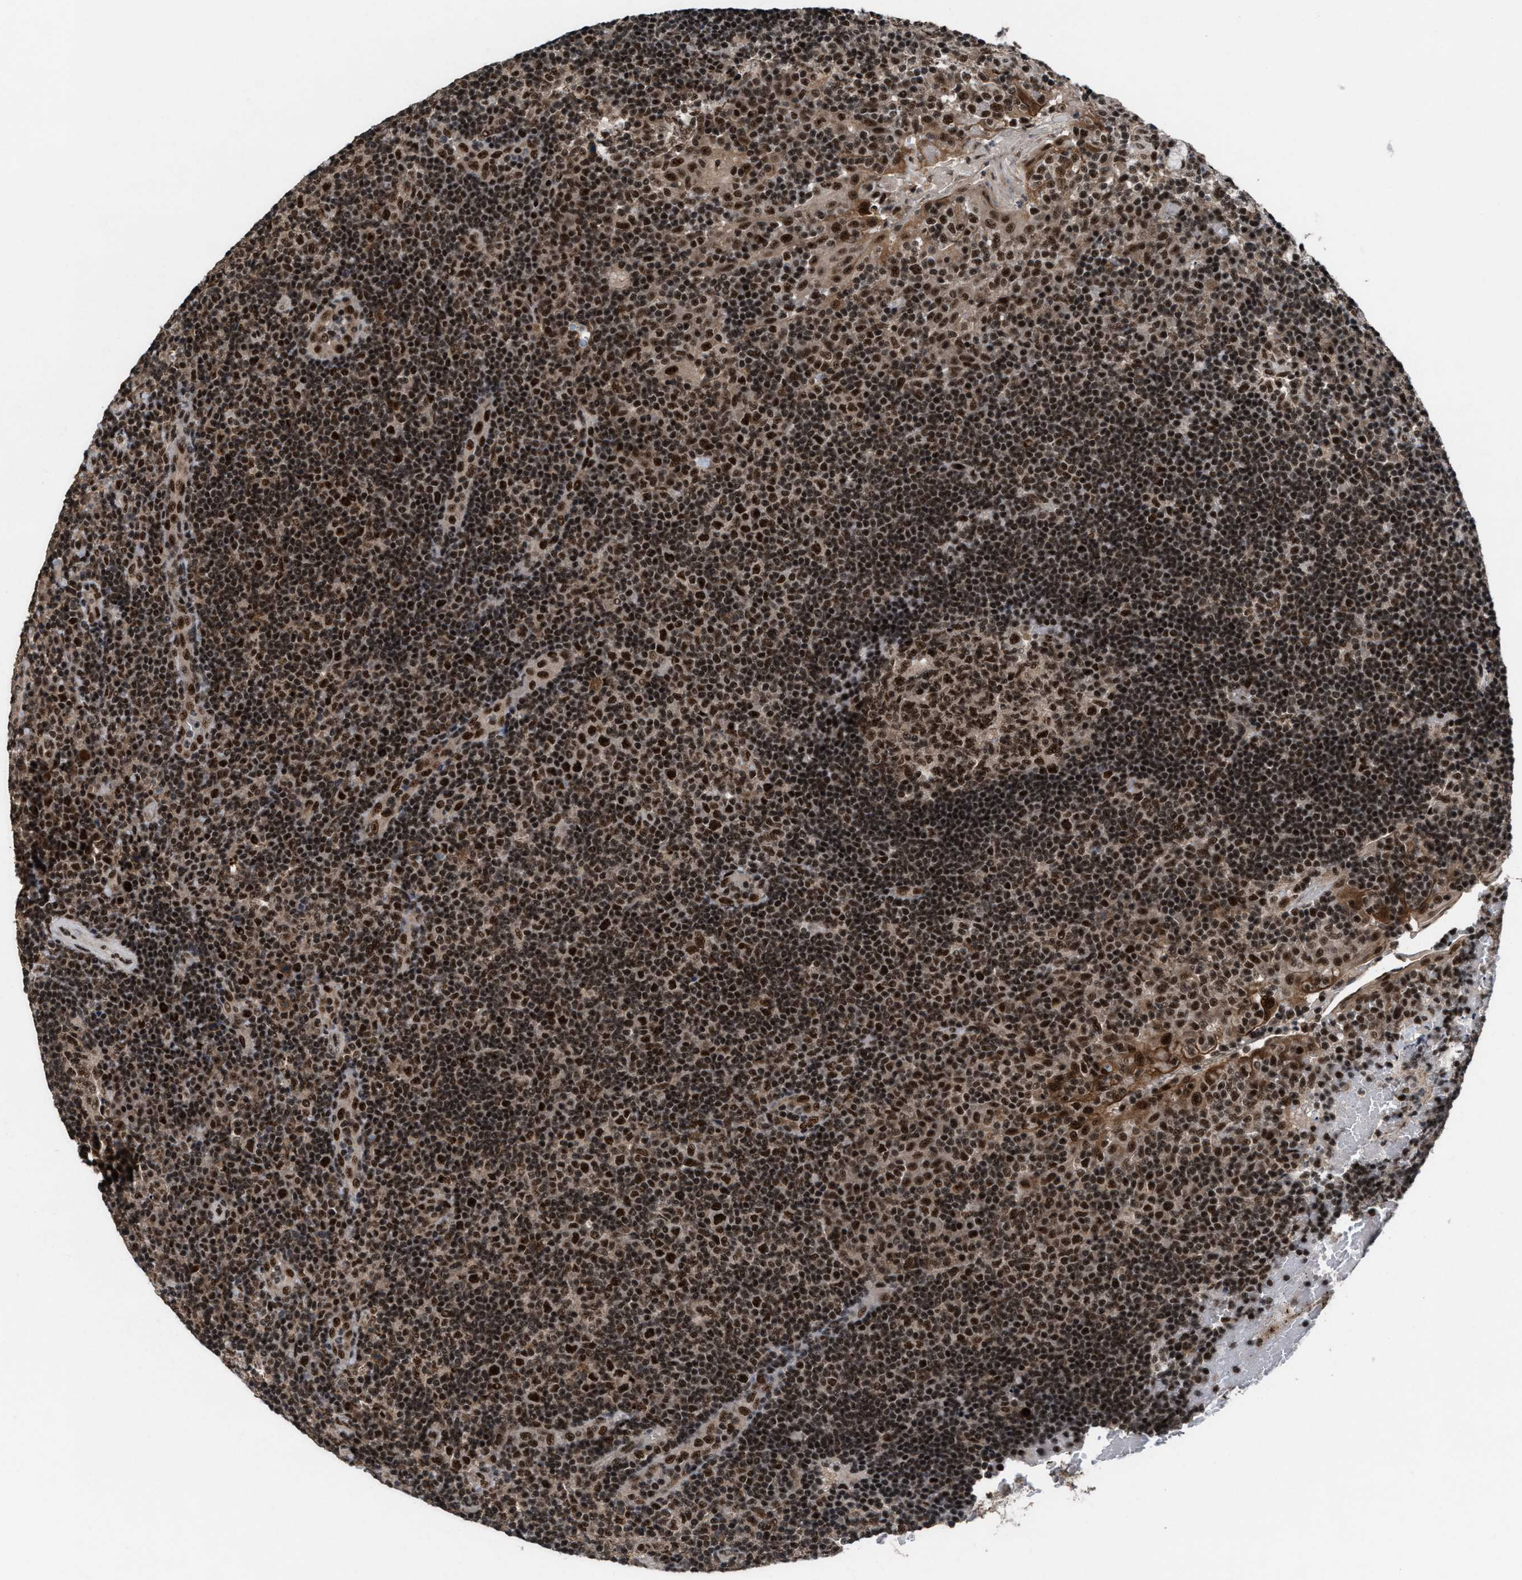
{"staining": {"intensity": "moderate", "quantity": ">75%", "location": "nuclear"}, "tissue": "tonsil", "cell_type": "Germinal center cells", "image_type": "normal", "snomed": [{"axis": "morphology", "description": "Normal tissue, NOS"}, {"axis": "topography", "description": "Tonsil"}], "caption": "Normal tonsil was stained to show a protein in brown. There is medium levels of moderate nuclear expression in about >75% of germinal center cells. (DAB (3,3'-diaminobenzidine) IHC with brightfield microscopy, high magnification).", "gene": "PRPF4", "patient": {"sex": "female", "age": 40}}